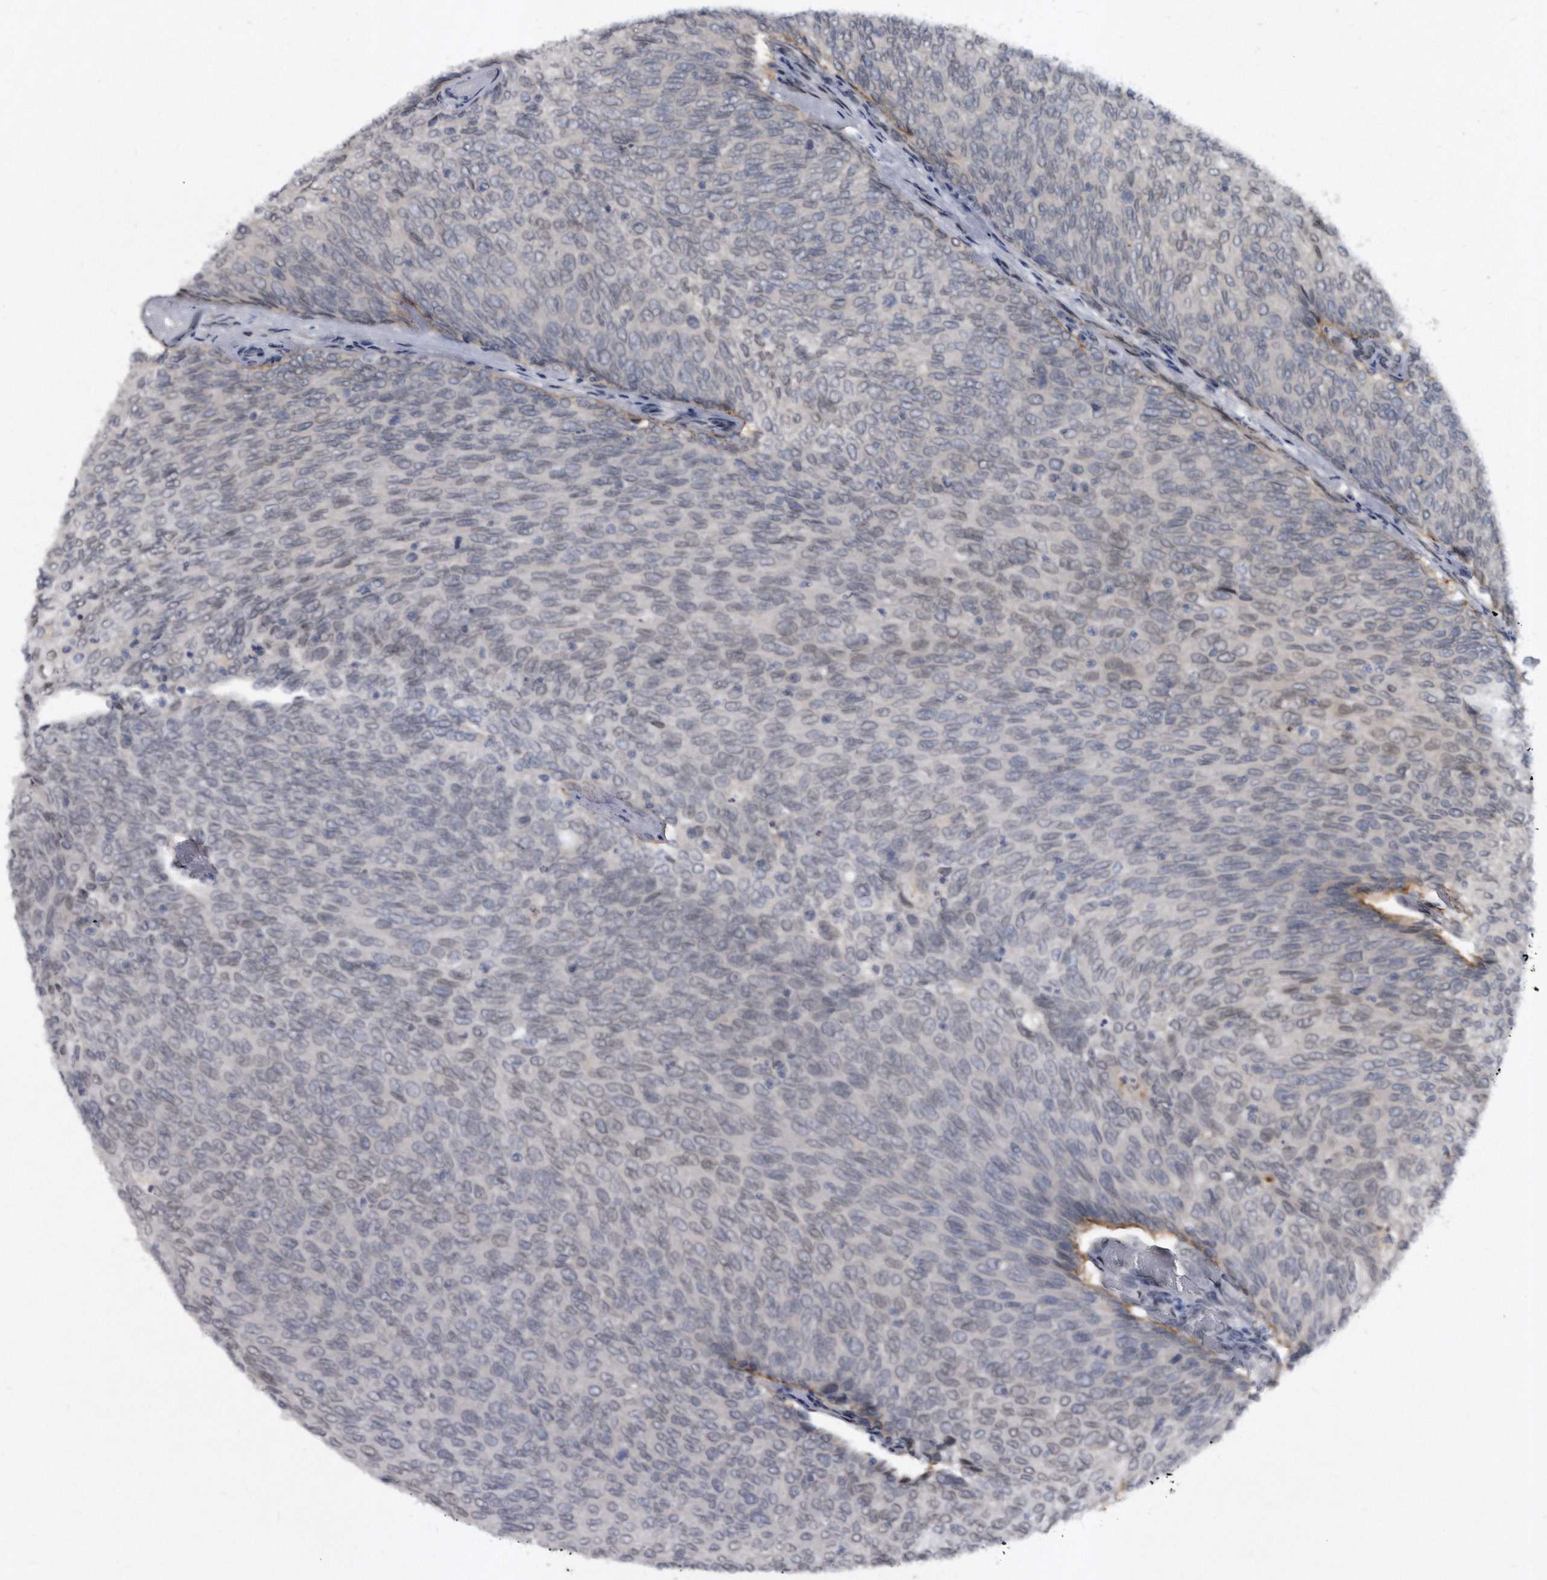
{"staining": {"intensity": "negative", "quantity": "none", "location": "none"}, "tissue": "urothelial cancer", "cell_type": "Tumor cells", "image_type": "cancer", "snomed": [{"axis": "morphology", "description": "Urothelial carcinoma, Low grade"}, {"axis": "topography", "description": "Urinary bladder"}], "caption": "Urothelial carcinoma (low-grade) stained for a protein using immunohistochemistry exhibits no expression tumor cells.", "gene": "PROM1", "patient": {"sex": "female", "age": 79}}